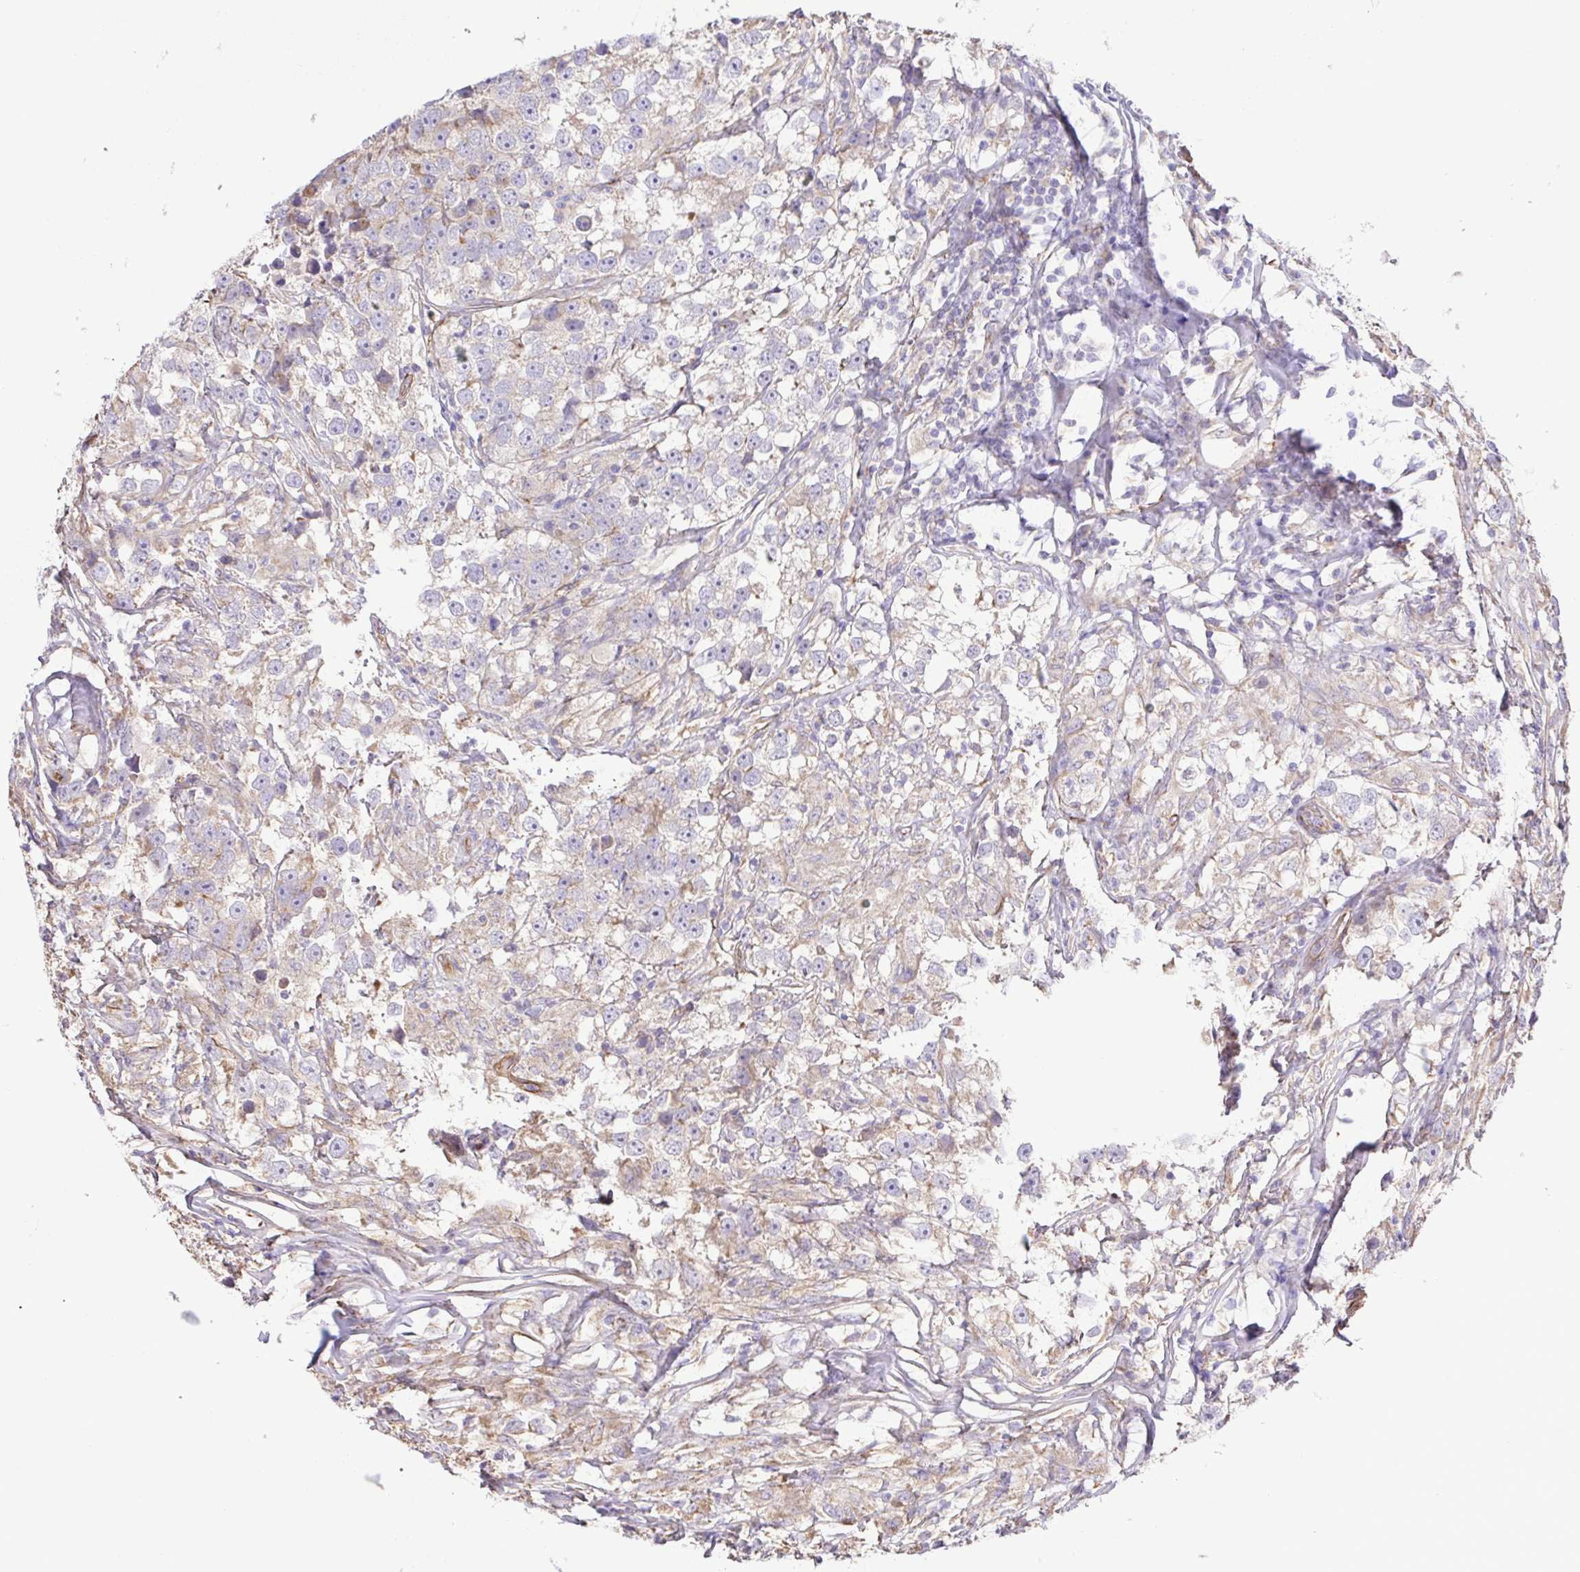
{"staining": {"intensity": "weak", "quantity": "<25%", "location": "cytoplasmic/membranous"}, "tissue": "testis cancer", "cell_type": "Tumor cells", "image_type": "cancer", "snomed": [{"axis": "morphology", "description": "Seminoma, NOS"}, {"axis": "topography", "description": "Testis"}], "caption": "Tumor cells are negative for brown protein staining in testis cancer.", "gene": "FLT1", "patient": {"sex": "male", "age": 46}}